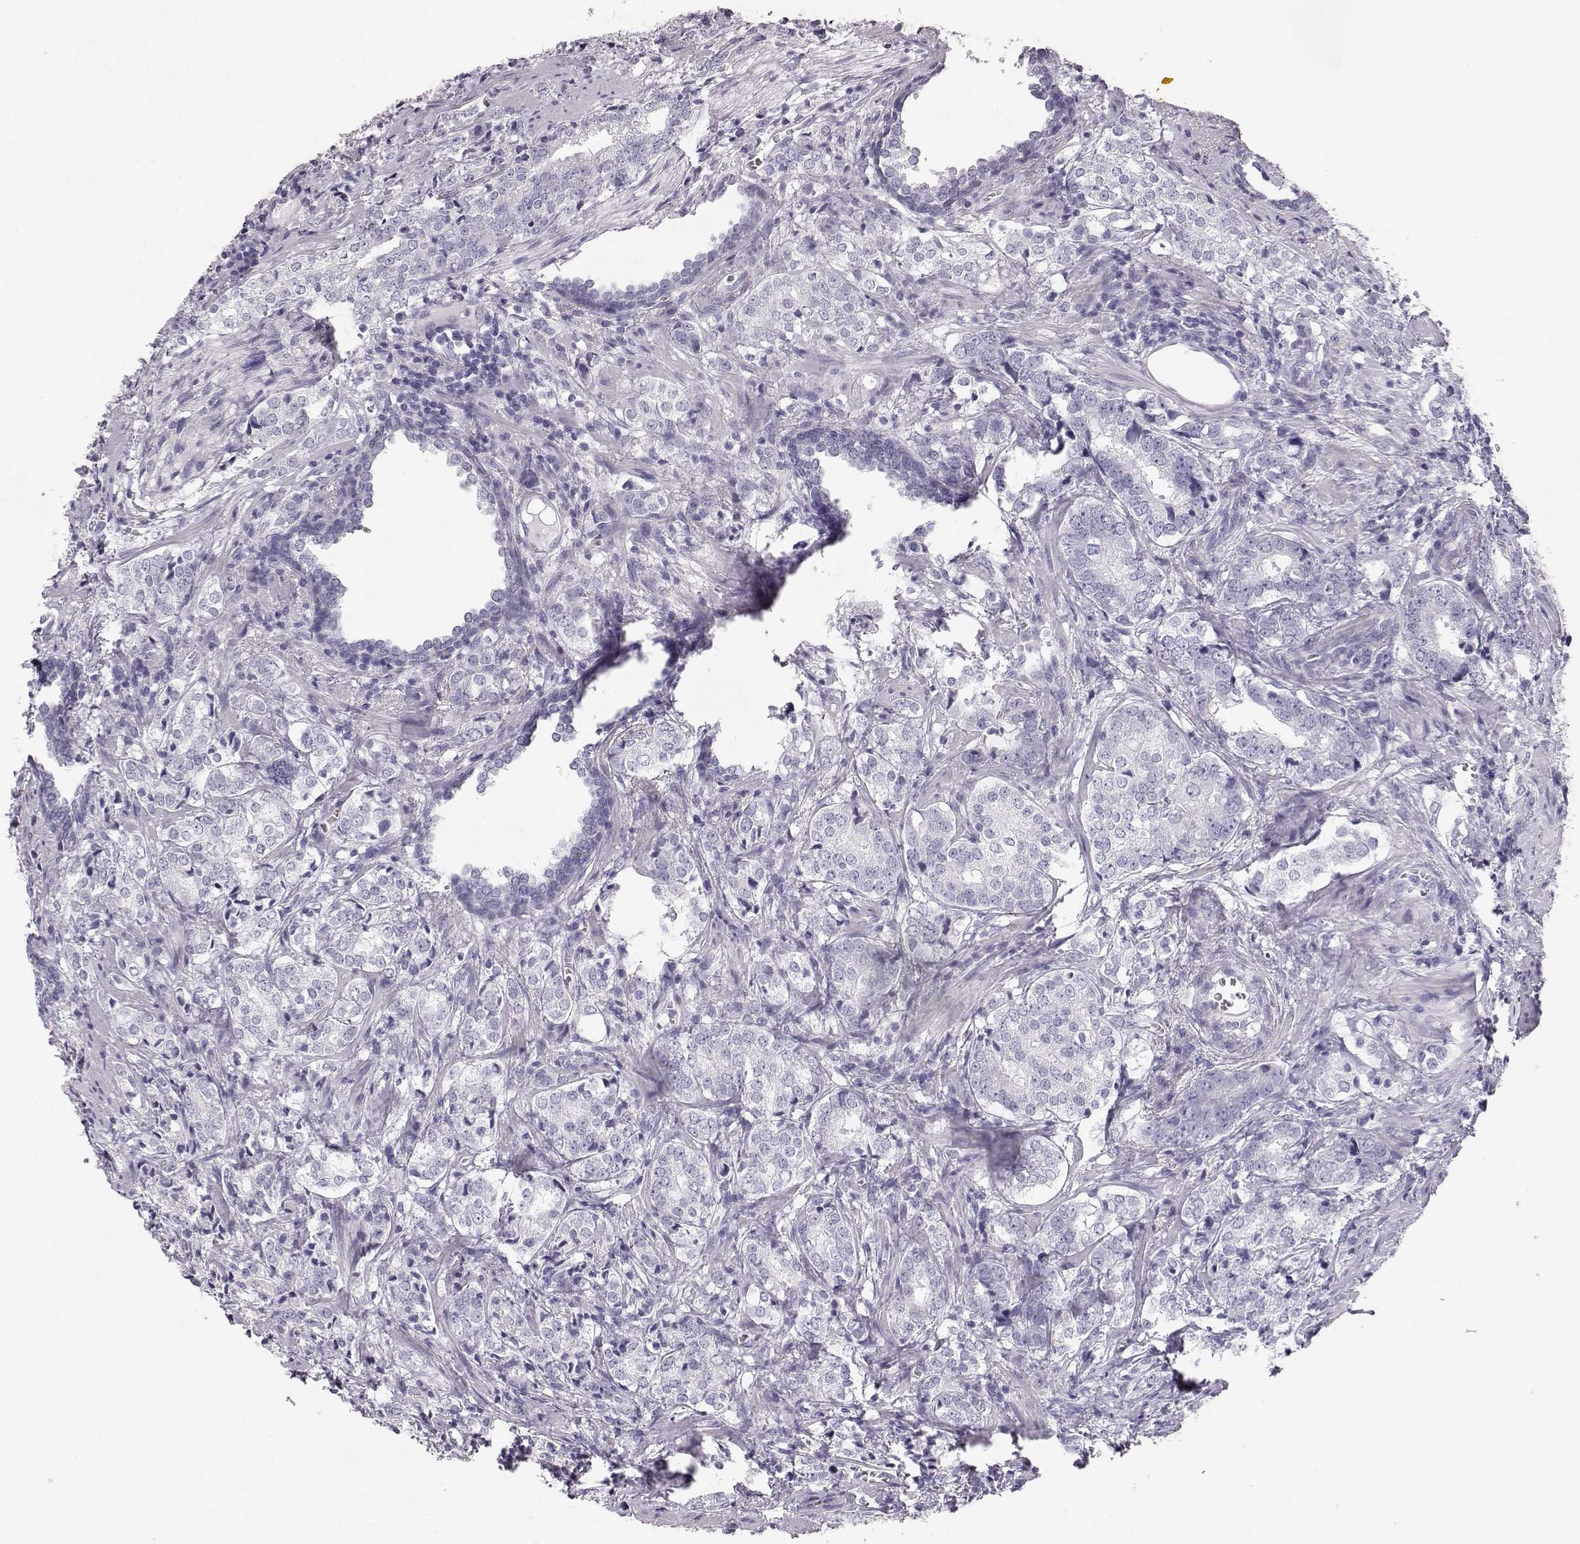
{"staining": {"intensity": "negative", "quantity": "none", "location": "none"}, "tissue": "prostate cancer", "cell_type": "Tumor cells", "image_type": "cancer", "snomed": [{"axis": "morphology", "description": "Adenocarcinoma, NOS"}, {"axis": "topography", "description": "Prostate and seminal vesicle, NOS"}], "caption": "Tumor cells show no significant protein staining in prostate cancer.", "gene": "KRT33A", "patient": {"sex": "male", "age": 63}}